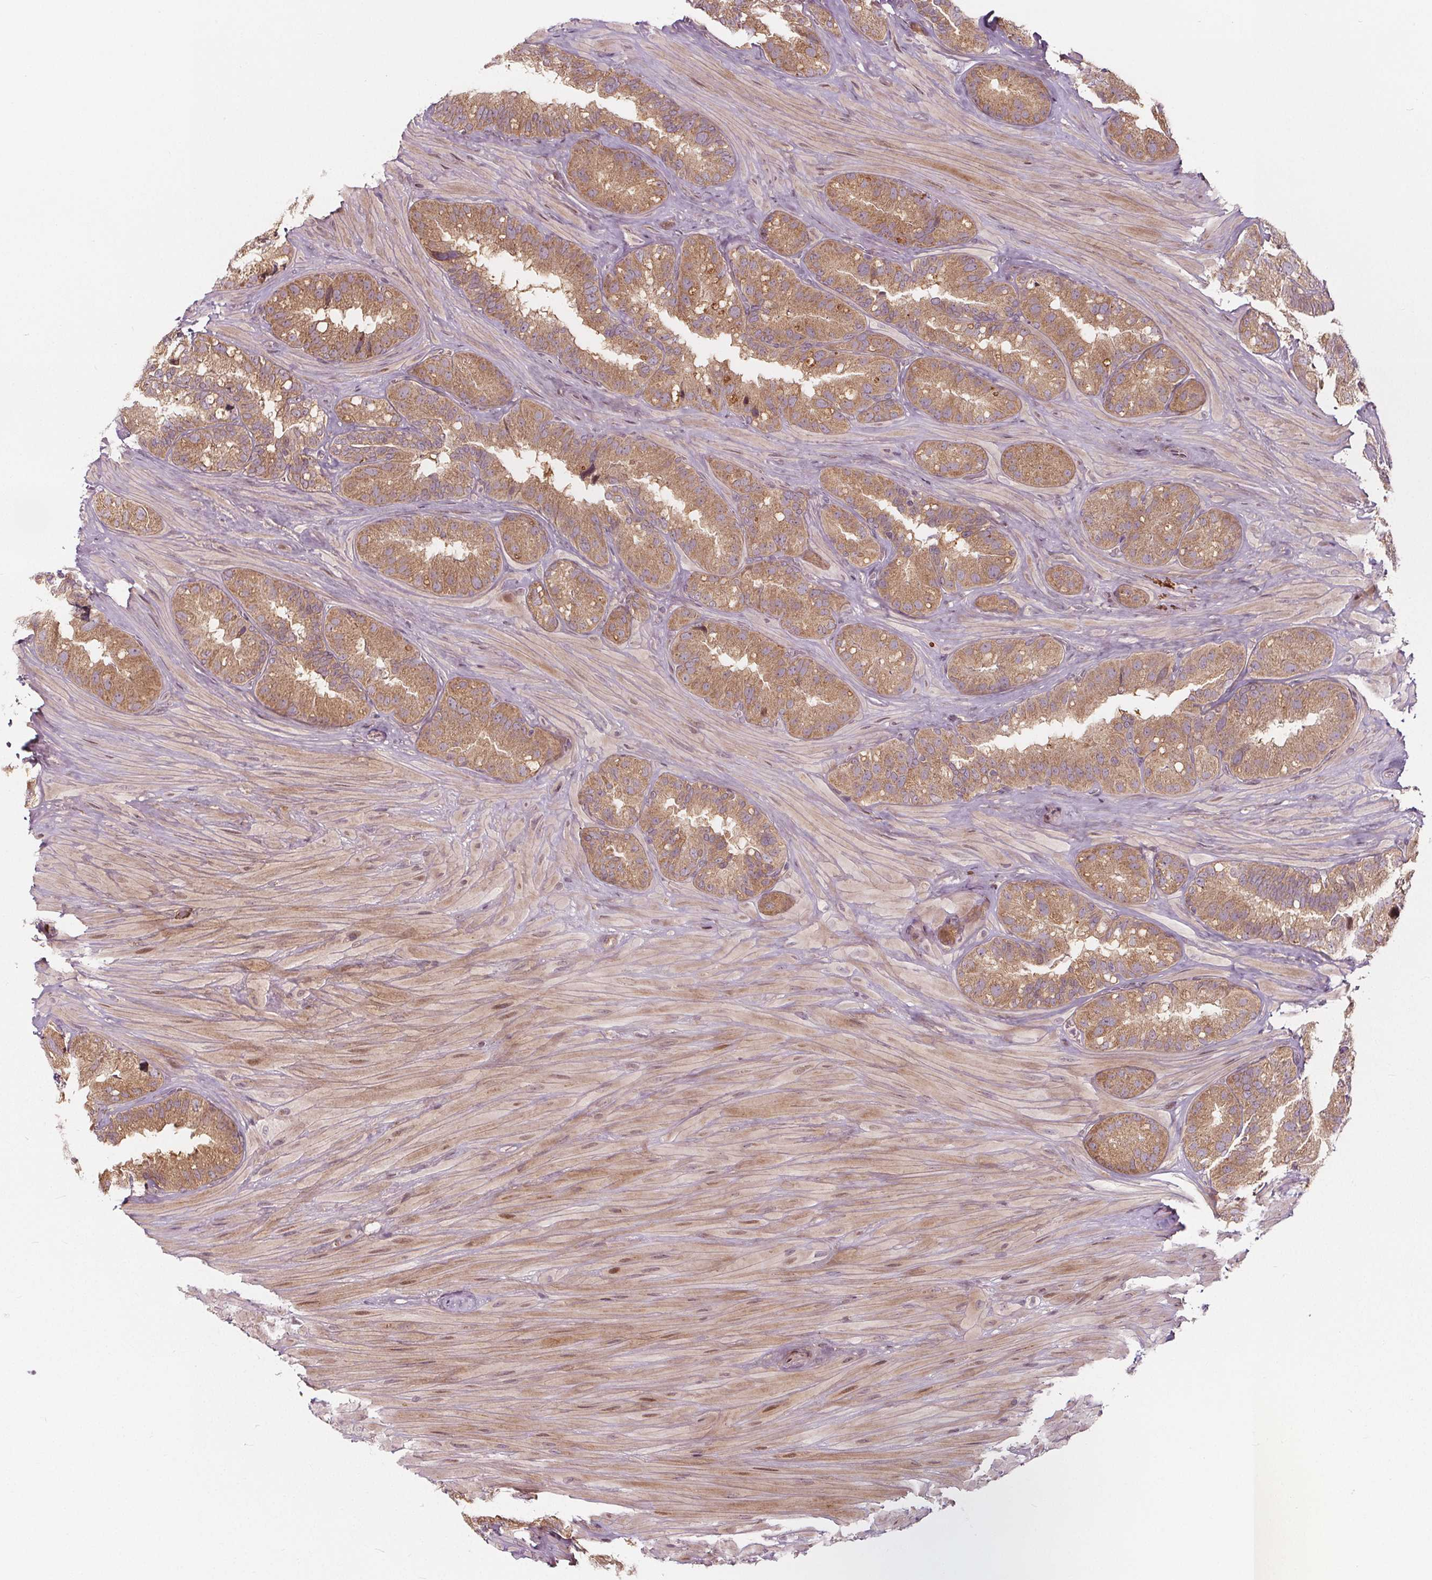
{"staining": {"intensity": "moderate", "quantity": ">75%", "location": "cytoplasmic/membranous"}, "tissue": "seminal vesicle", "cell_type": "Glandular cells", "image_type": "normal", "snomed": [{"axis": "morphology", "description": "Normal tissue, NOS"}, {"axis": "topography", "description": "Seminal veicle"}], "caption": "Protein staining of normal seminal vesicle shows moderate cytoplasmic/membranous staining in approximately >75% of glandular cells.", "gene": "AKT1S1", "patient": {"sex": "male", "age": 60}}